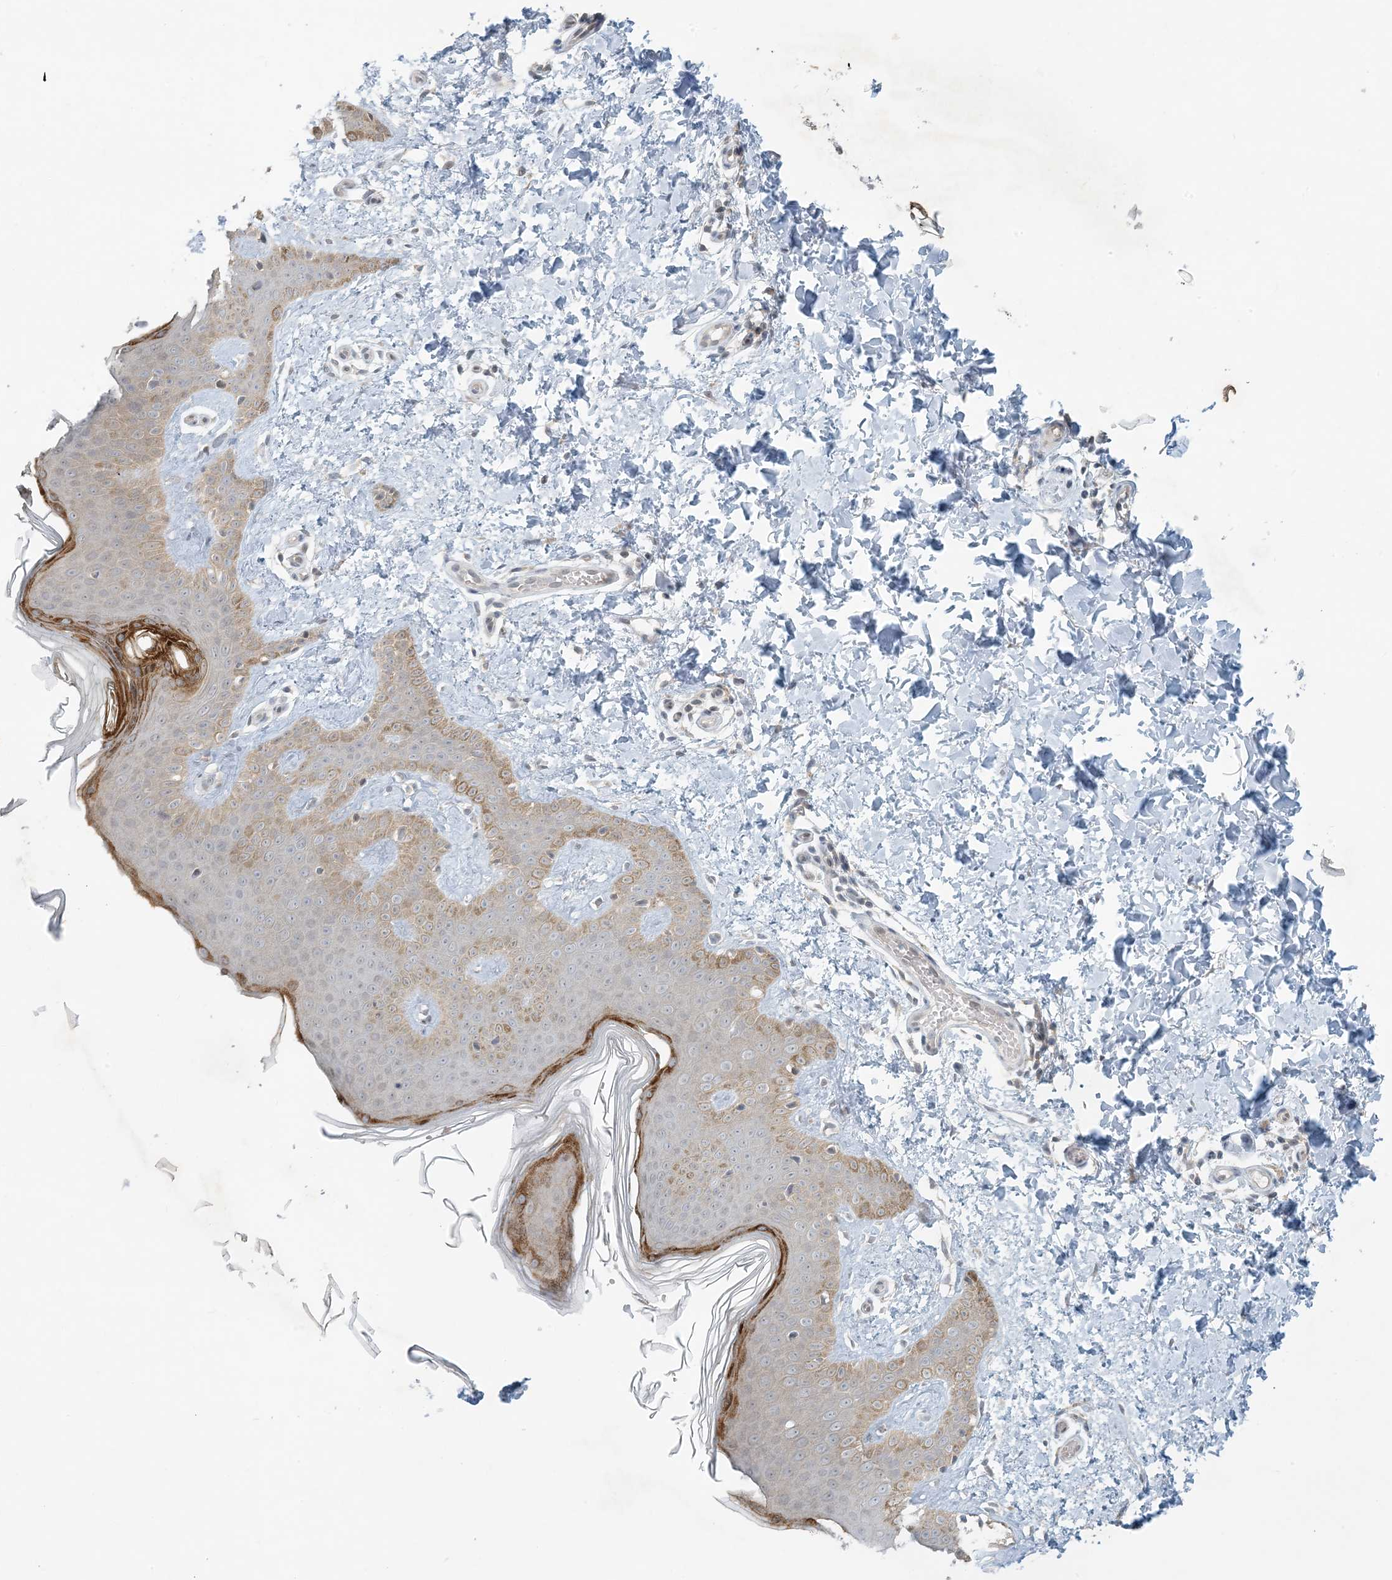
{"staining": {"intensity": "weak", "quantity": "25%-75%", "location": "cytoplasmic/membranous"}, "tissue": "skin", "cell_type": "Fibroblasts", "image_type": "normal", "snomed": [{"axis": "morphology", "description": "Normal tissue, NOS"}, {"axis": "topography", "description": "Skin"}], "caption": "Fibroblasts reveal low levels of weak cytoplasmic/membranous staining in approximately 25%-75% of cells in benign human skin.", "gene": "OBI1", "patient": {"sex": "male", "age": 36}}